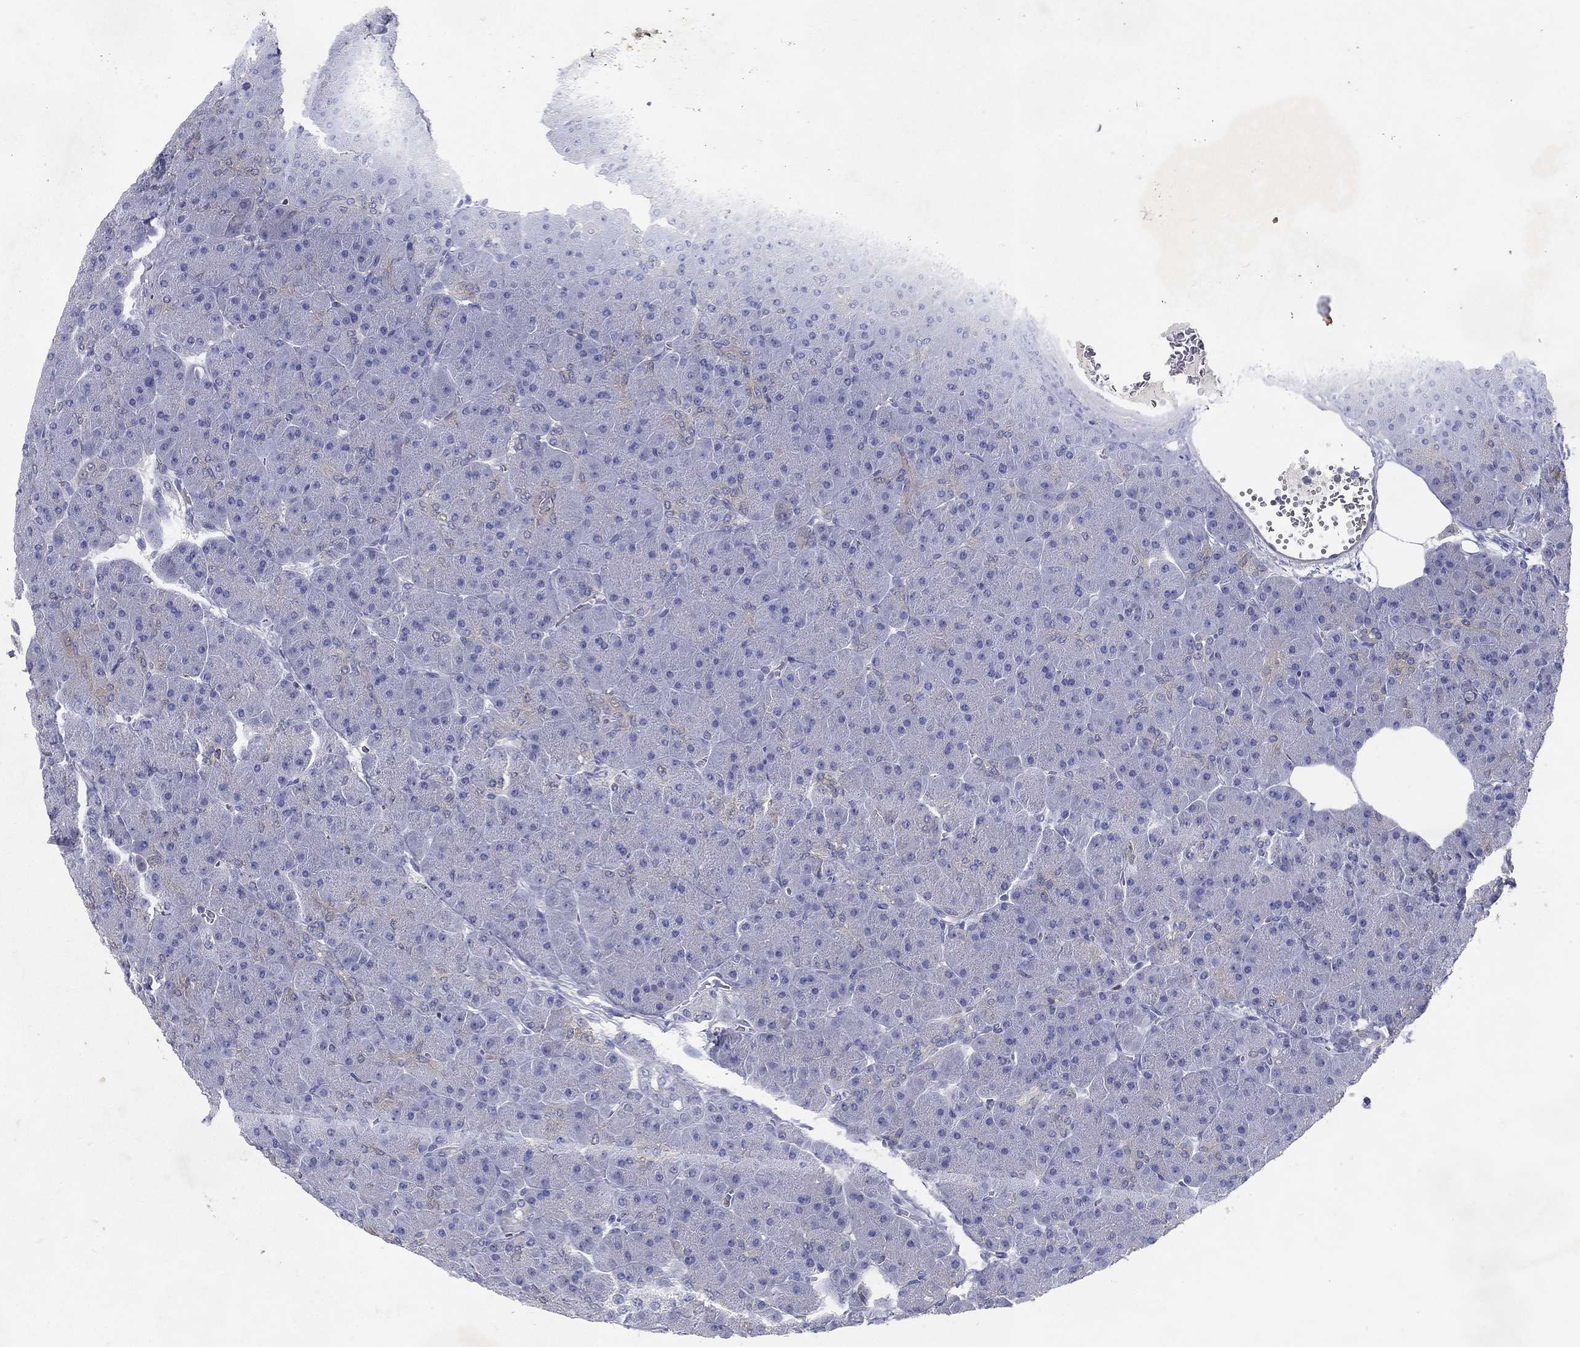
{"staining": {"intensity": "negative", "quantity": "none", "location": "none"}, "tissue": "pancreas", "cell_type": "Exocrine glandular cells", "image_type": "normal", "snomed": [{"axis": "morphology", "description": "Normal tissue, NOS"}, {"axis": "topography", "description": "Pancreas"}], "caption": "A high-resolution histopathology image shows immunohistochemistry (IHC) staining of unremarkable pancreas, which demonstrates no significant positivity in exocrine glandular cells.", "gene": "RGS13", "patient": {"sex": "male", "age": 61}}